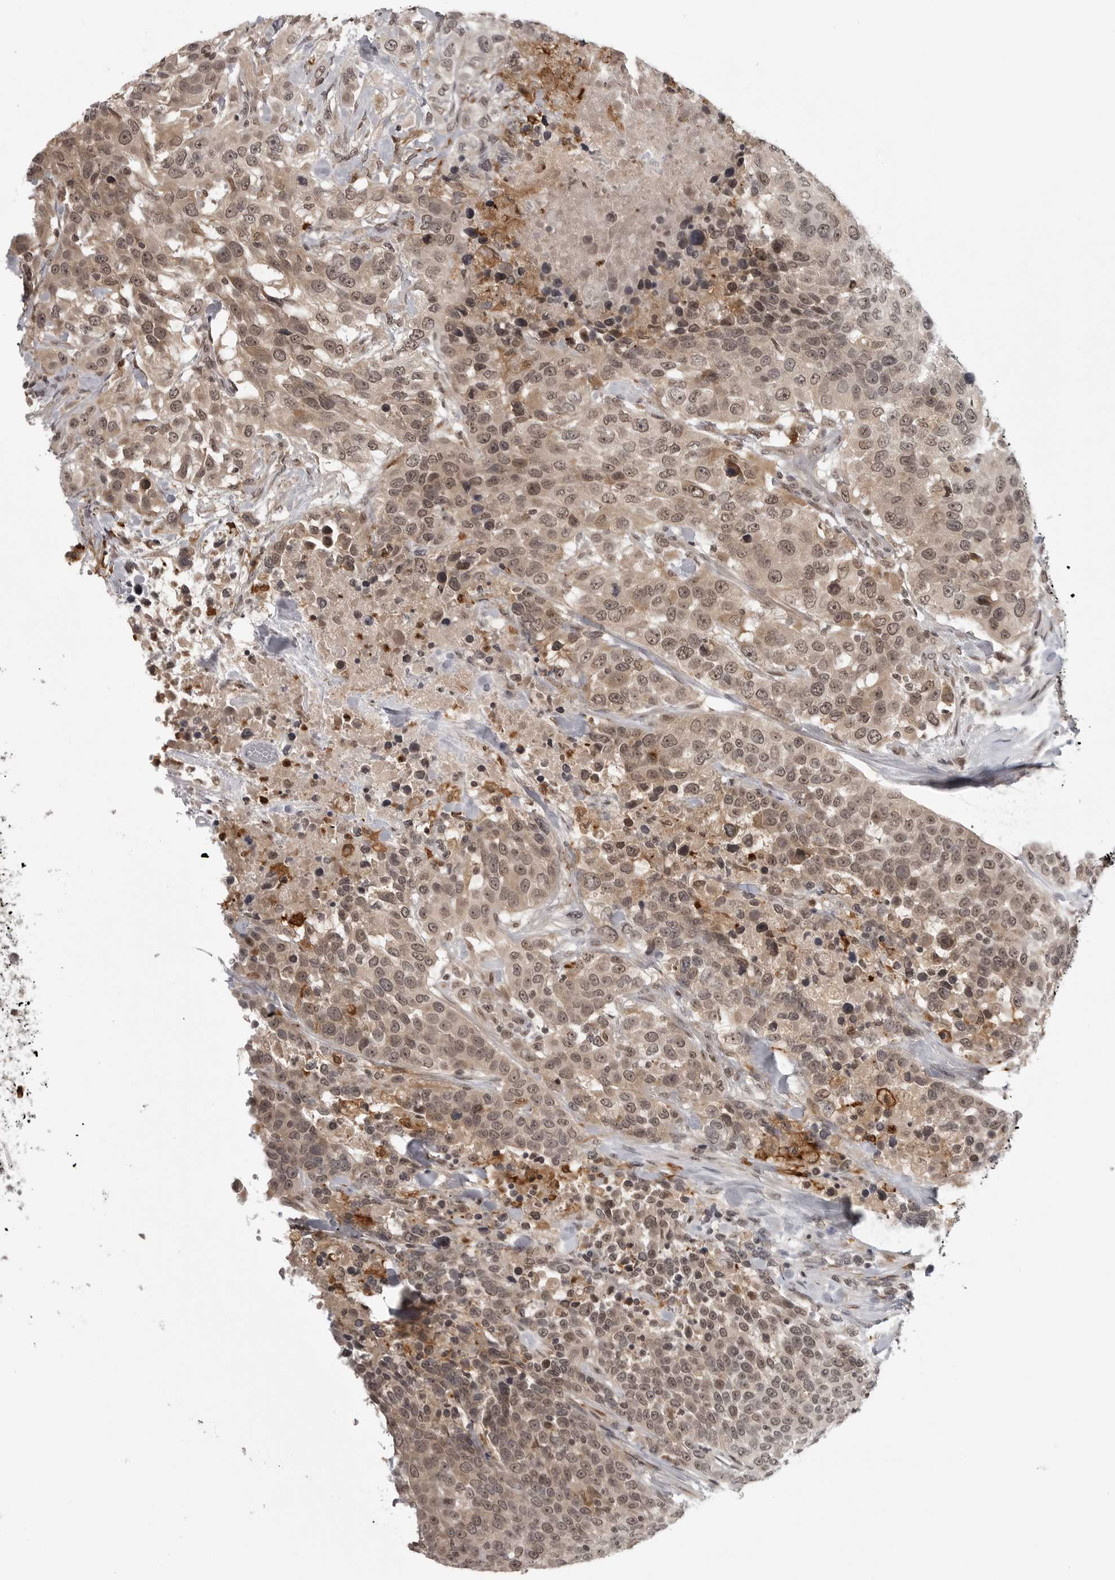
{"staining": {"intensity": "moderate", "quantity": ">75%", "location": "cytoplasmic/membranous,nuclear"}, "tissue": "urothelial cancer", "cell_type": "Tumor cells", "image_type": "cancer", "snomed": [{"axis": "morphology", "description": "Urothelial carcinoma, High grade"}, {"axis": "topography", "description": "Urinary bladder"}], "caption": "Moderate cytoplasmic/membranous and nuclear staining is present in approximately >75% of tumor cells in urothelial carcinoma (high-grade). The protein of interest is stained brown, and the nuclei are stained in blue (DAB IHC with brightfield microscopy, high magnification).", "gene": "PEG3", "patient": {"sex": "female", "age": 80}}